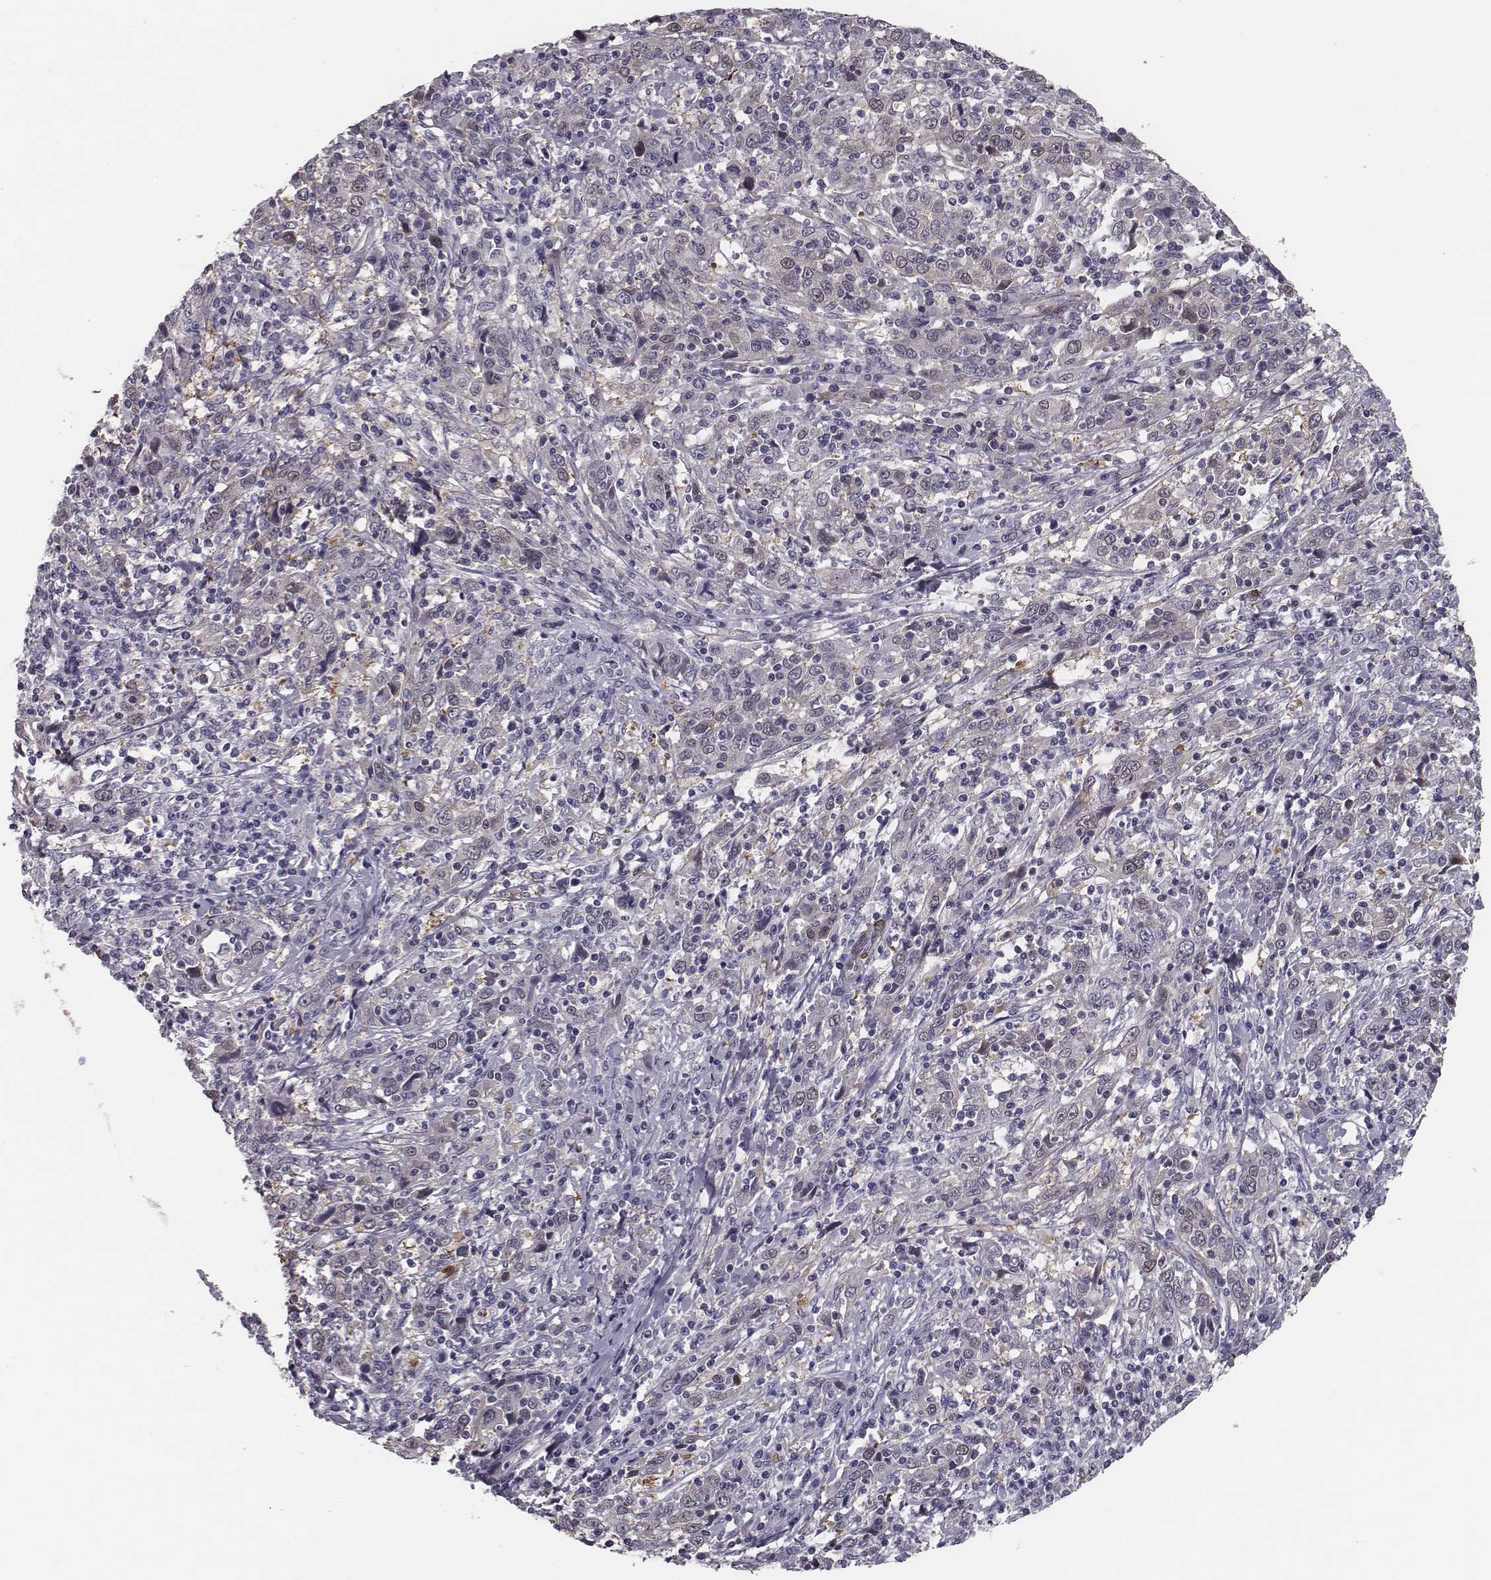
{"staining": {"intensity": "negative", "quantity": "none", "location": "none"}, "tissue": "cervical cancer", "cell_type": "Tumor cells", "image_type": "cancer", "snomed": [{"axis": "morphology", "description": "Squamous cell carcinoma, NOS"}, {"axis": "topography", "description": "Cervix"}], "caption": "Image shows no significant protein staining in tumor cells of cervical cancer. (DAB immunohistochemistry visualized using brightfield microscopy, high magnification).", "gene": "ISYNA1", "patient": {"sex": "female", "age": 46}}